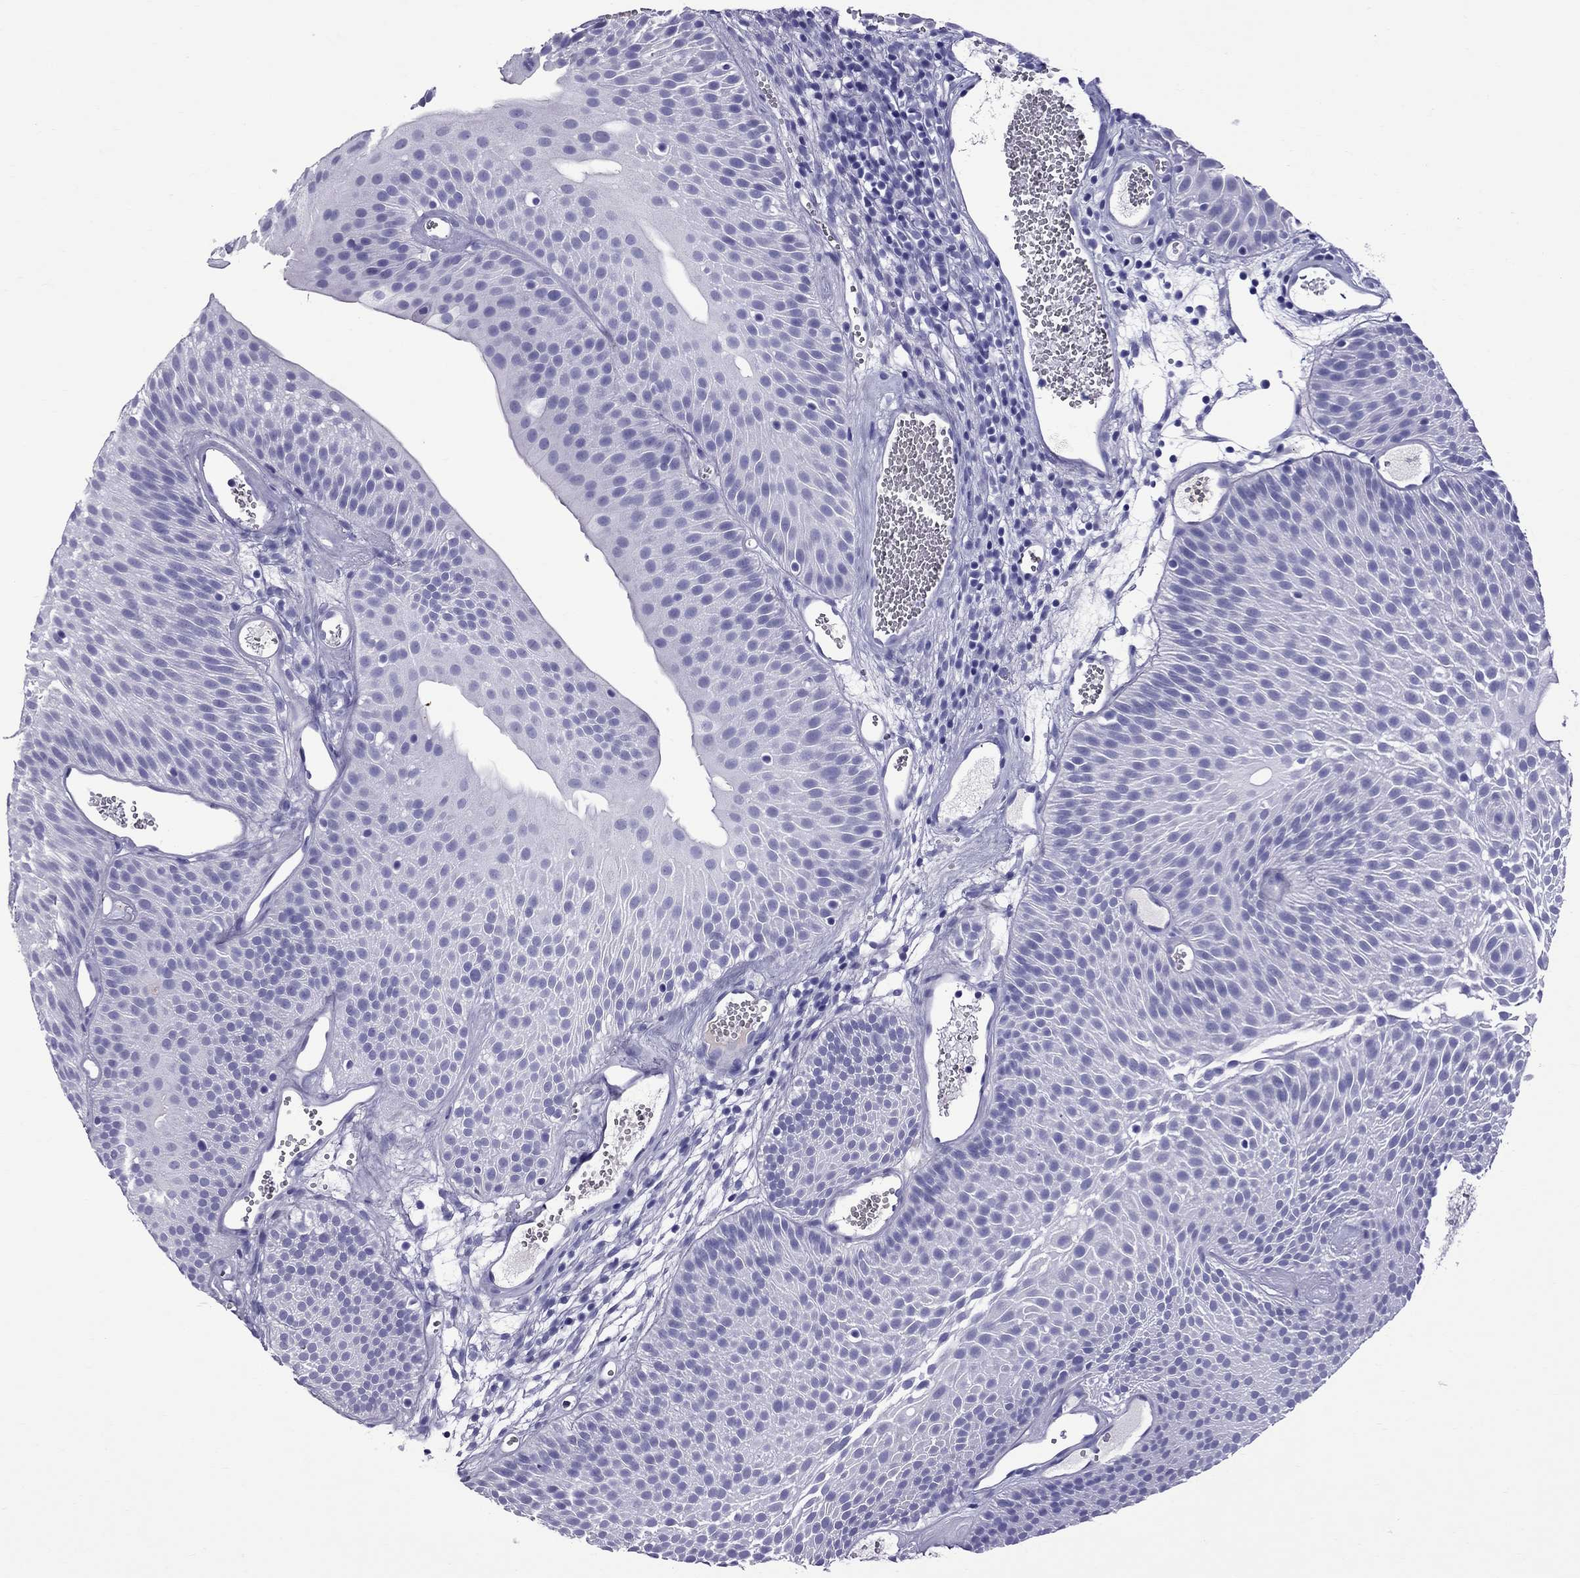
{"staining": {"intensity": "negative", "quantity": "none", "location": "none"}, "tissue": "urothelial cancer", "cell_type": "Tumor cells", "image_type": "cancer", "snomed": [{"axis": "morphology", "description": "Urothelial carcinoma, Low grade"}, {"axis": "topography", "description": "Urinary bladder"}], "caption": "This is an immunohistochemistry (IHC) photomicrograph of urothelial carcinoma (low-grade). There is no positivity in tumor cells.", "gene": "SCART1", "patient": {"sex": "male", "age": 52}}